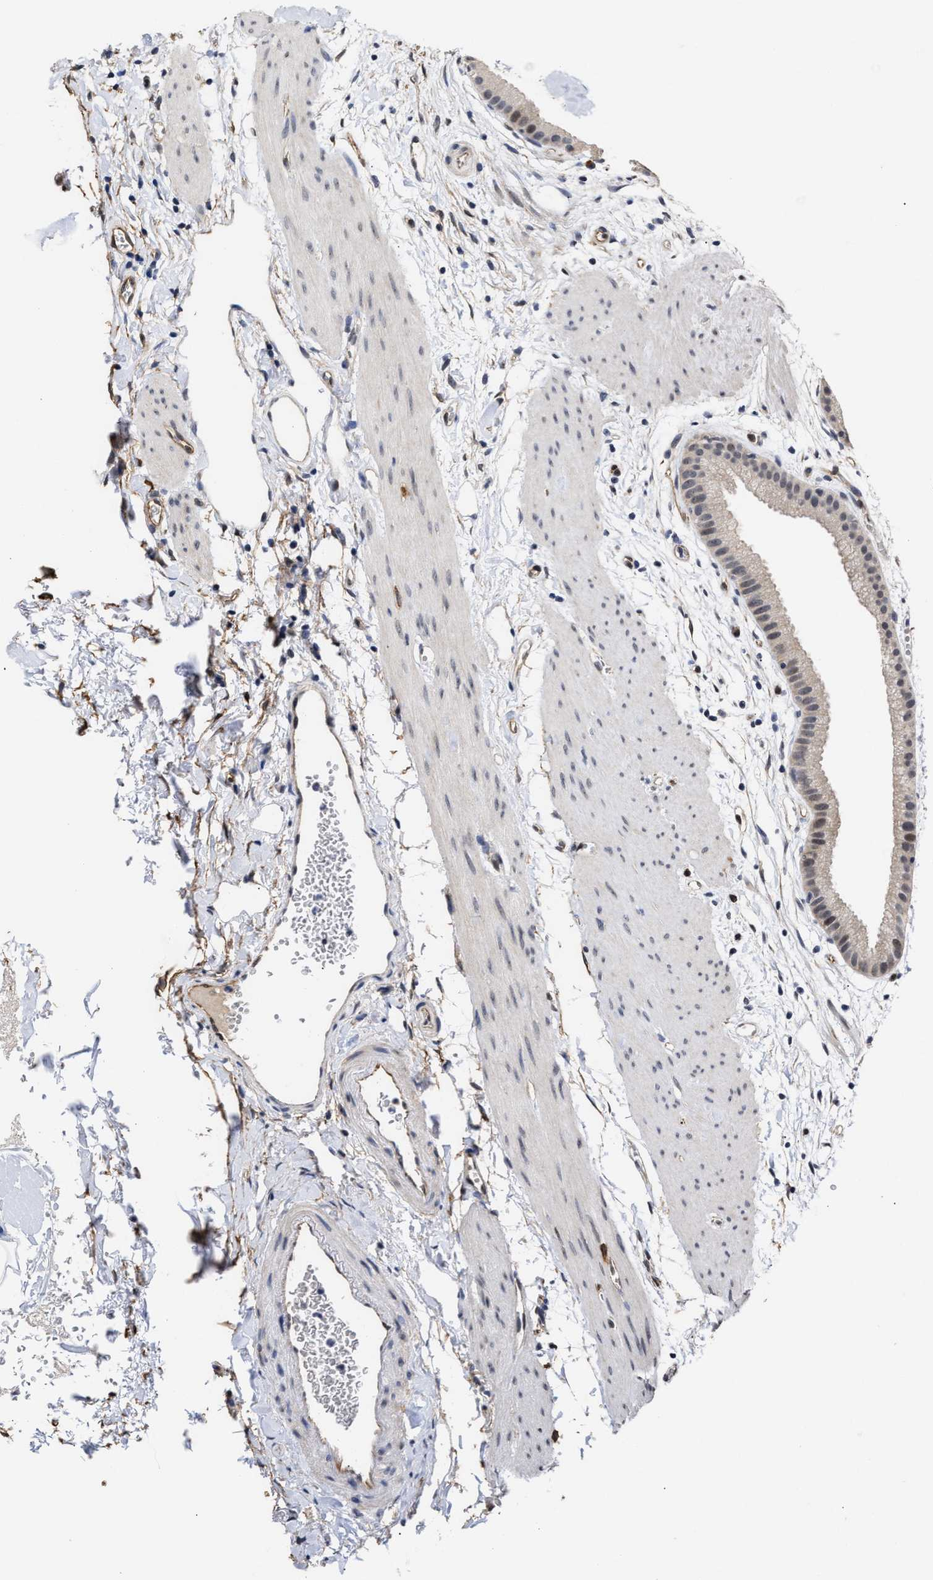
{"staining": {"intensity": "negative", "quantity": "none", "location": "none"}, "tissue": "gallbladder", "cell_type": "Glandular cells", "image_type": "normal", "snomed": [{"axis": "morphology", "description": "Normal tissue, NOS"}, {"axis": "topography", "description": "Gallbladder"}], "caption": "Immunohistochemistry (IHC) micrograph of benign gallbladder: human gallbladder stained with DAB (3,3'-diaminobenzidine) displays no significant protein positivity in glandular cells.", "gene": "AHNAK2", "patient": {"sex": "female", "age": 64}}